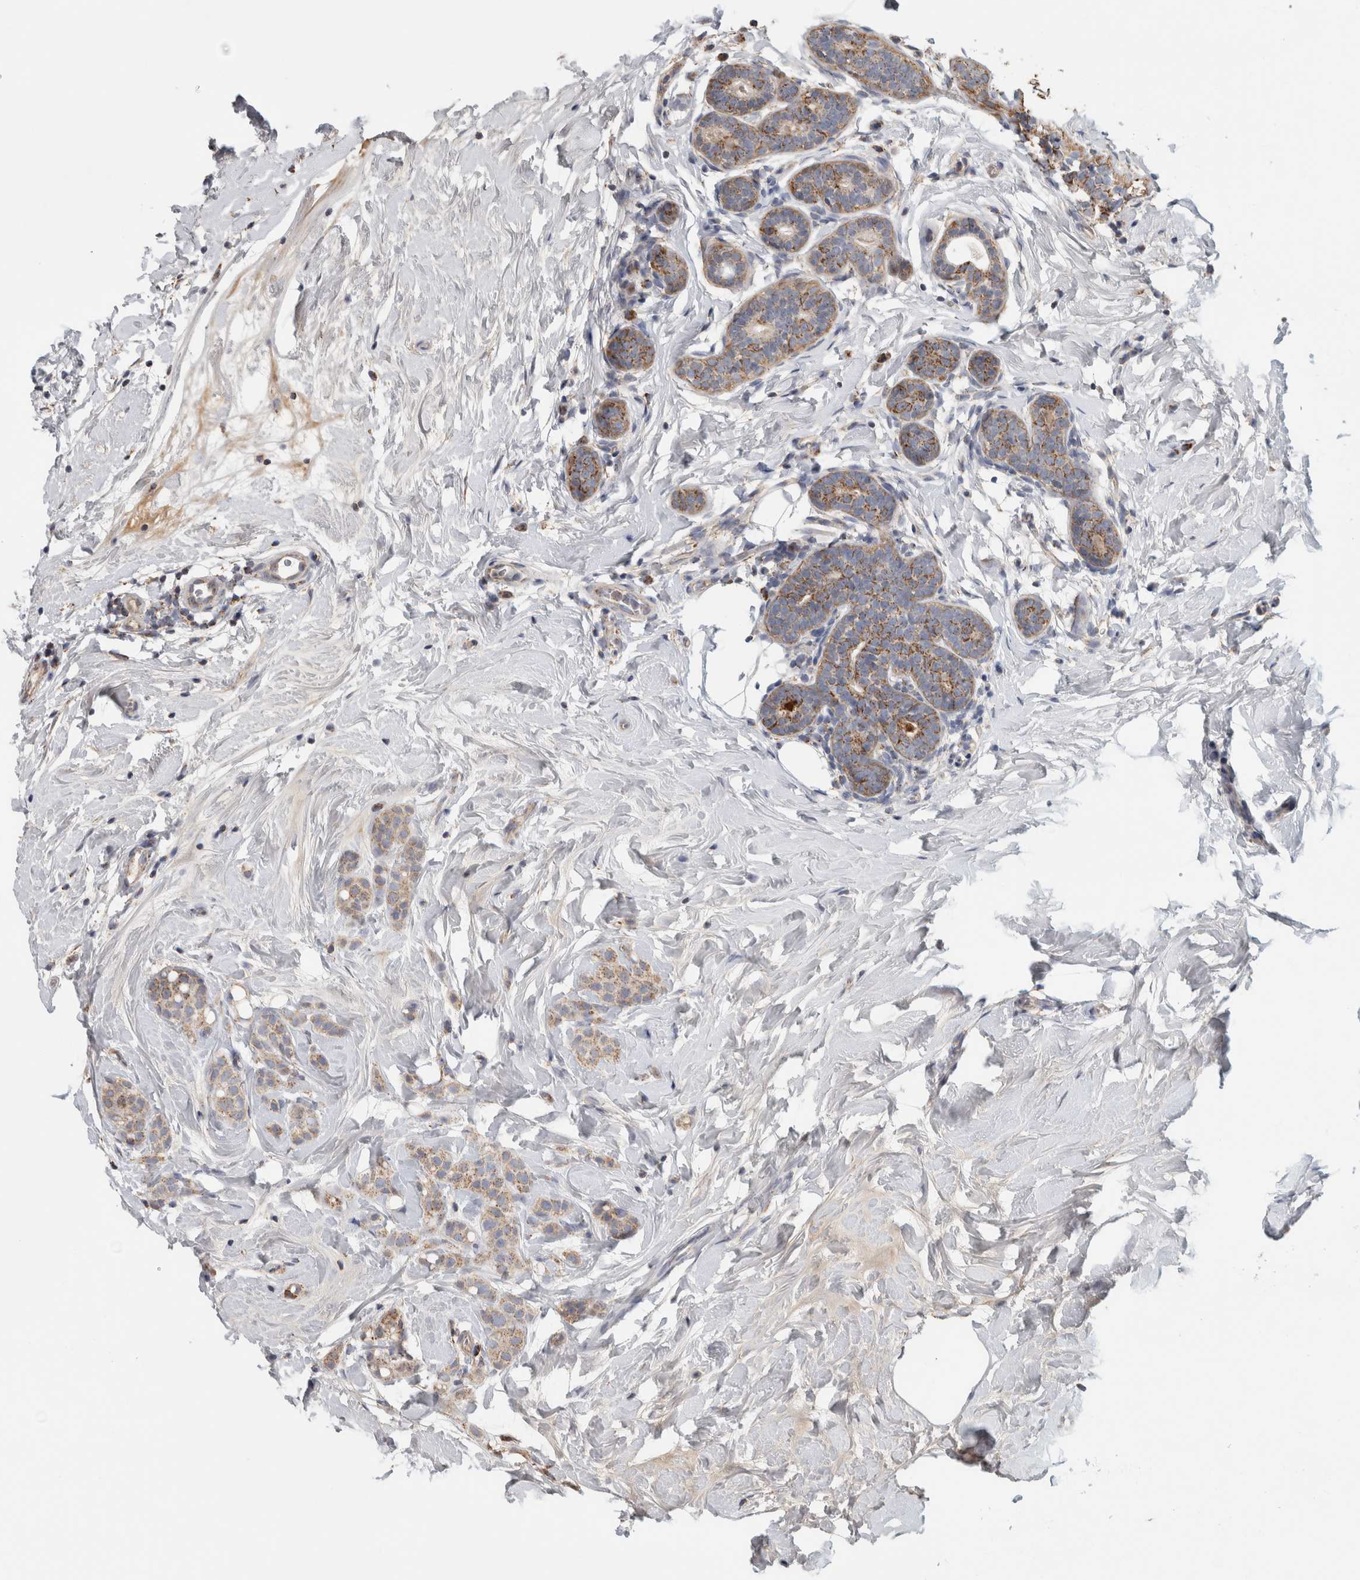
{"staining": {"intensity": "weak", "quantity": ">75%", "location": "cytoplasmic/membranous"}, "tissue": "breast cancer", "cell_type": "Tumor cells", "image_type": "cancer", "snomed": [{"axis": "morphology", "description": "Lobular carcinoma, in situ"}, {"axis": "morphology", "description": "Lobular carcinoma"}, {"axis": "topography", "description": "Breast"}], "caption": "Human breast cancer (lobular carcinoma) stained with a protein marker demonstrates weak staining in tumor cells.", "gene": "ST8SIA1", "patient": {"sex": "female", "age": 41}}